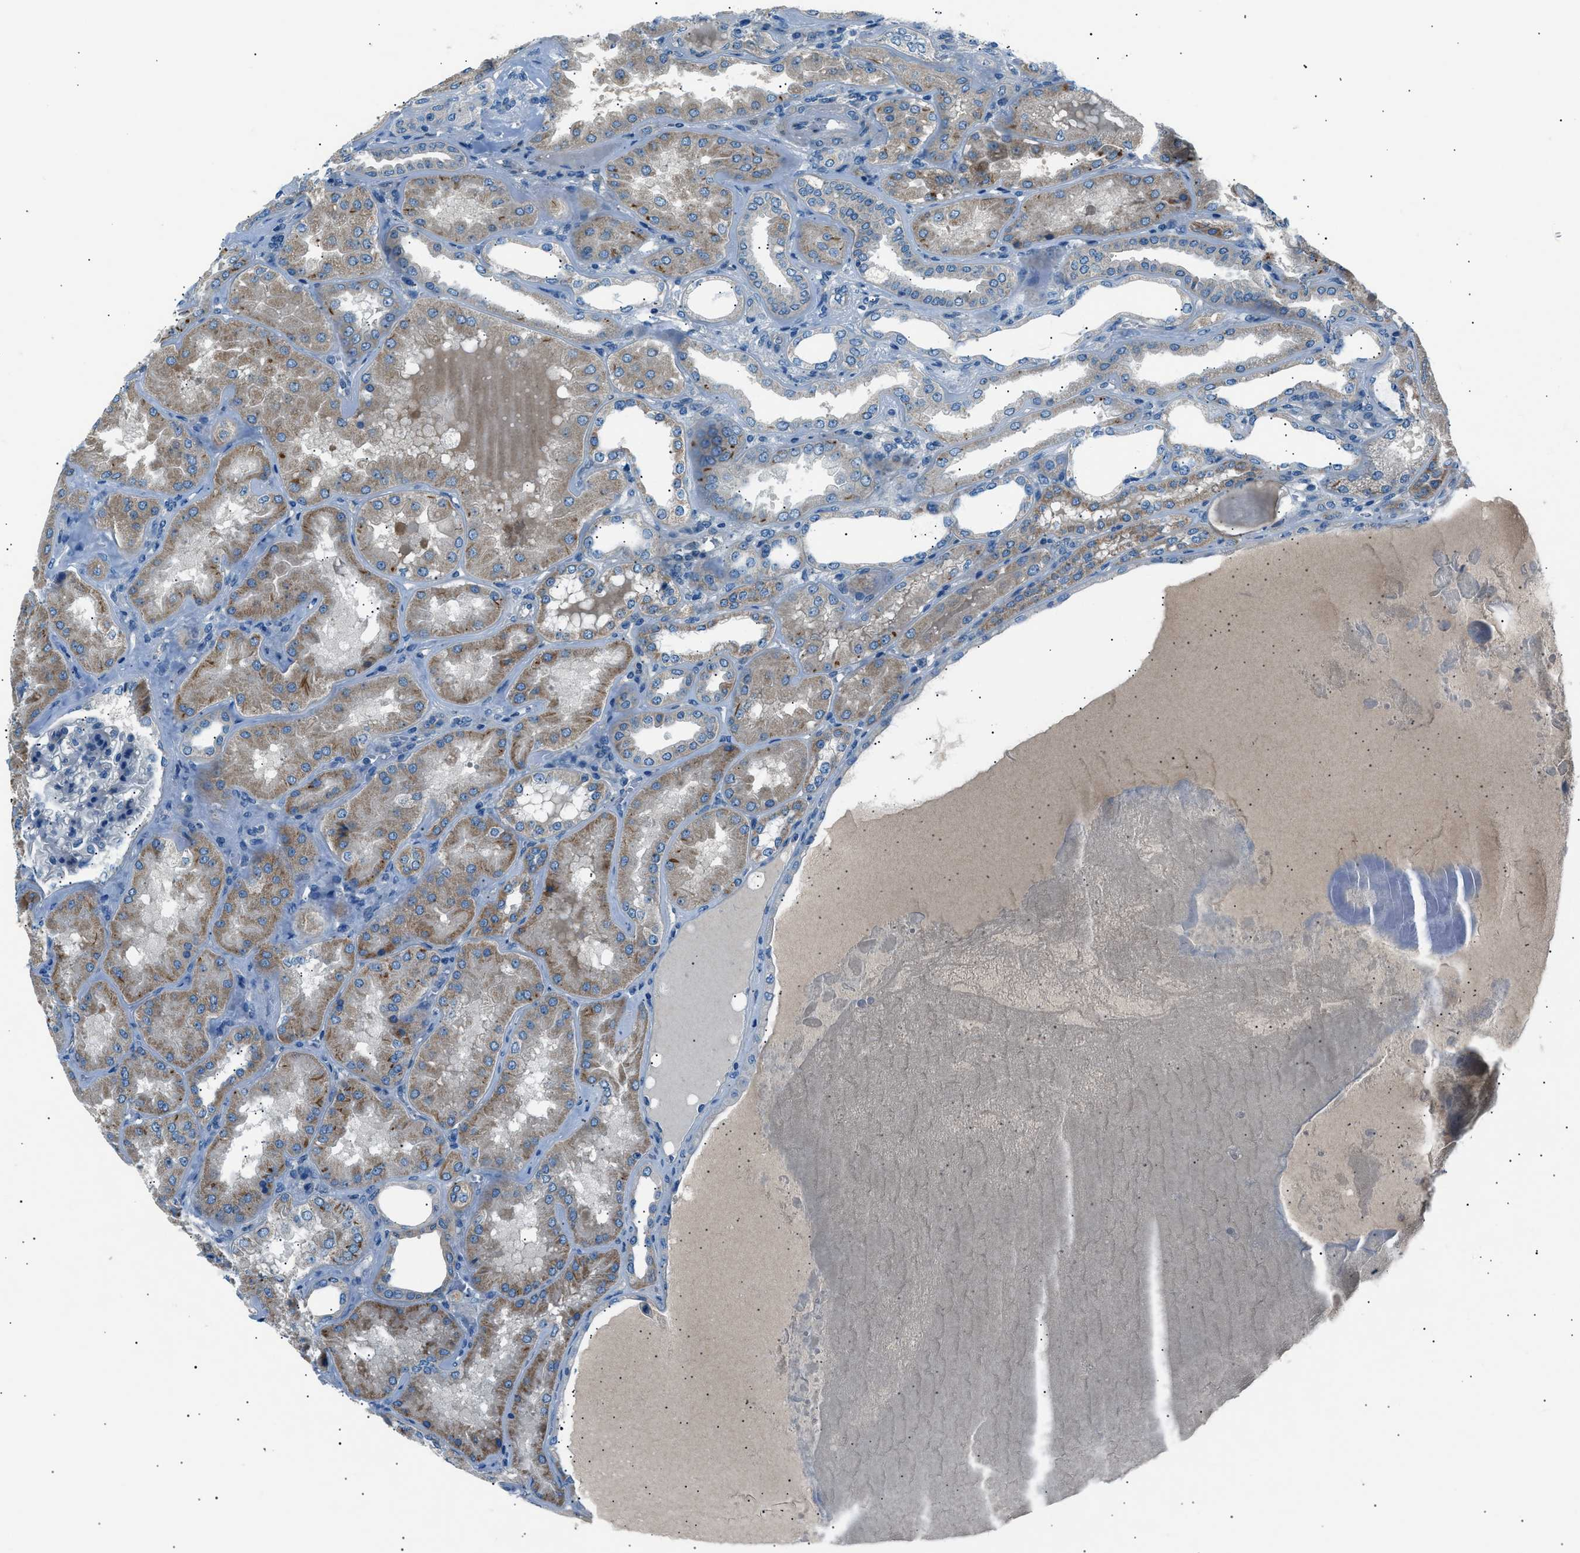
{"staining": {"intensity": "negative", "quantity": "none", "location": "none"}, "tissue": "kidney", "cell_type": "Cells in glomeruli", "image_type": "normal", "snomed": [{"axis": "morphology", "description": "Normal tissue, NOS"}, {"axis": "topography", "description": "Kidney"}], "caption": "DAB immunohistochemical staining of normal kidney displays no significant positivity in cells in glomeruli. (Stains: DAB immunohistochemistry (IHC) with hematoxylin counter stain, Microscopy: brightfield microscopy at high magnification).", "gene": "LRRC37B", "patient": {"sex": "female", "age": 56}}